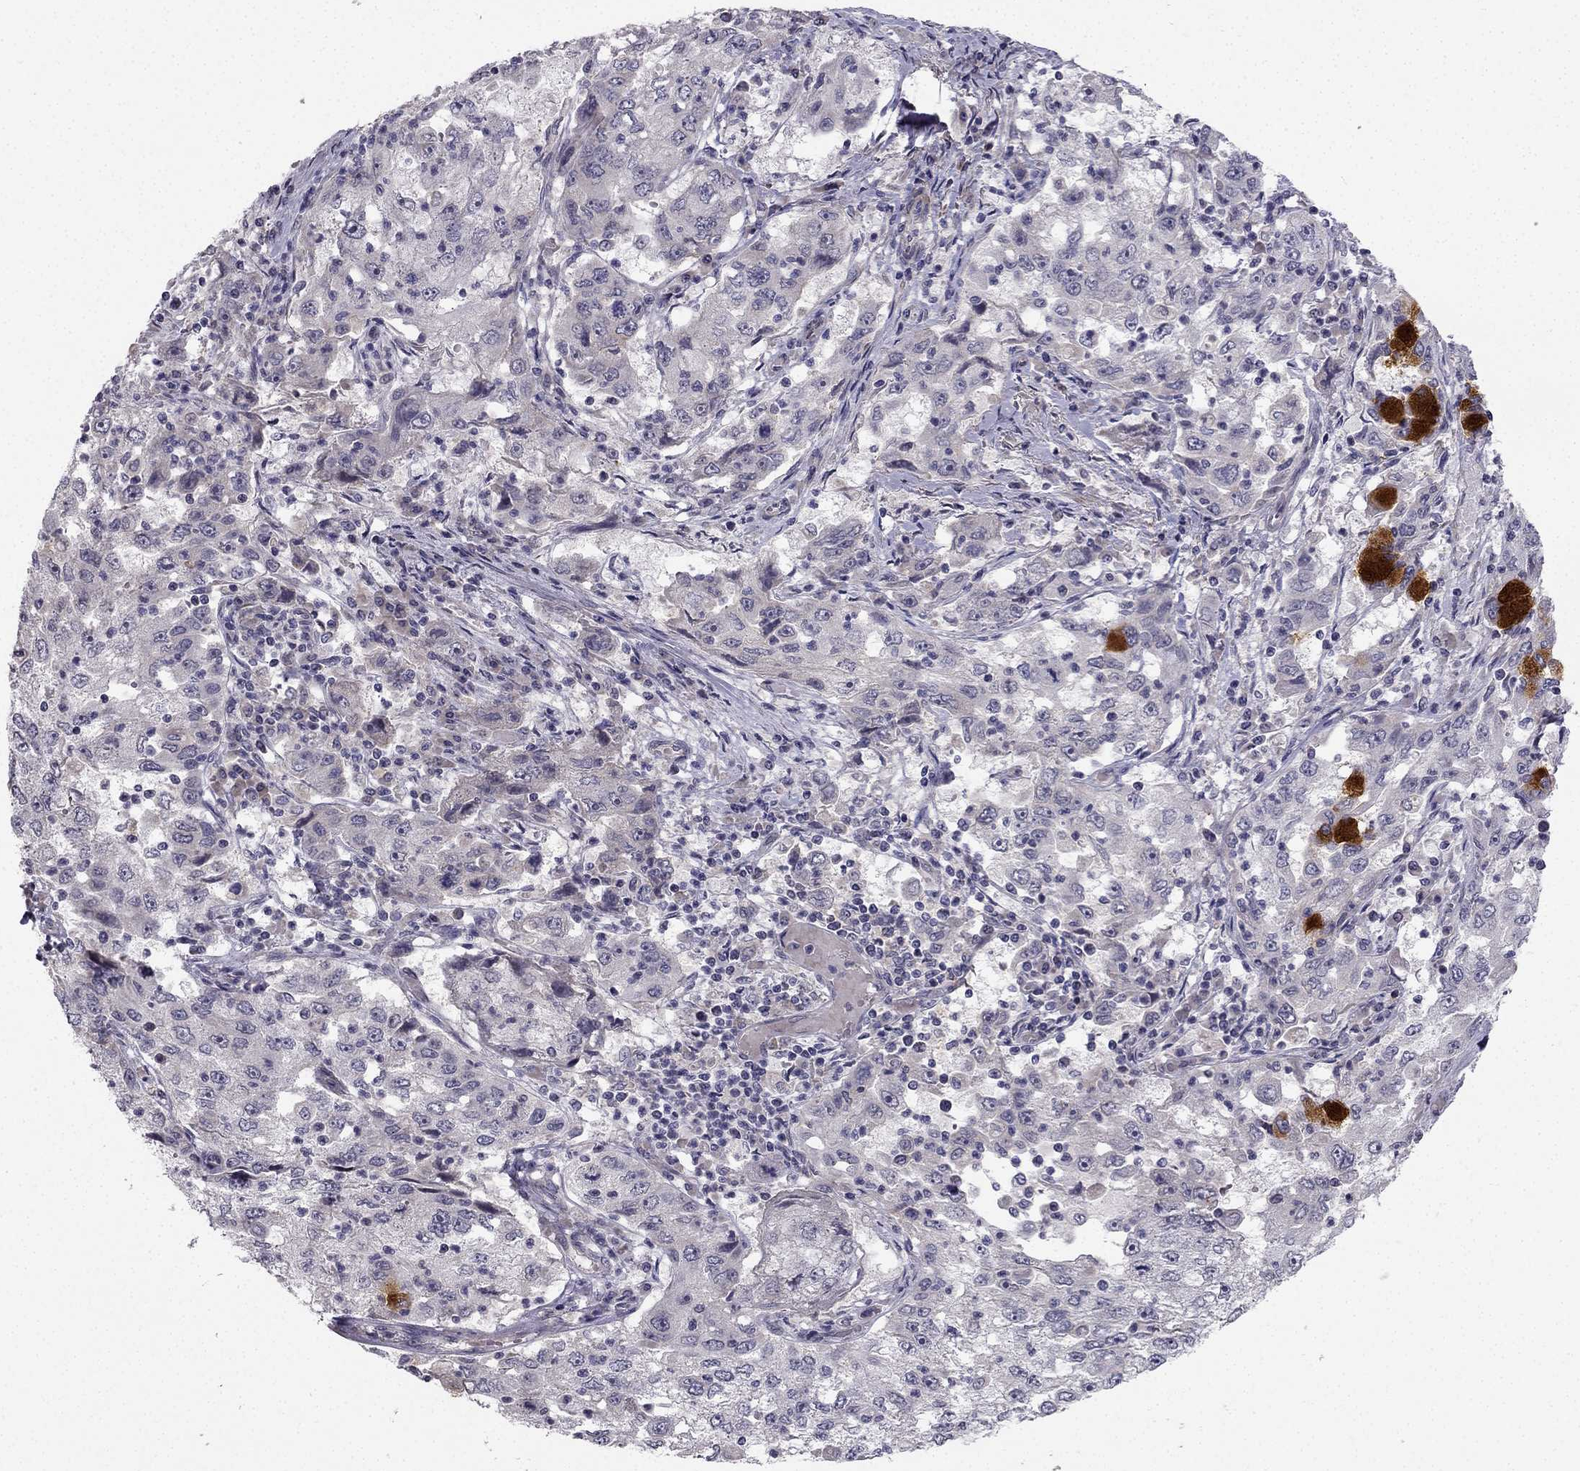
{"staining": {"intensity": "negative", "quantity": "none", "location": "none"}, "tissue": "cervical cancer", "cell_type": "Tumor cells", "image_type": "cancer", "snomed": [{"axis": "morphology", "description": "Squamous cell carcinoma, NOS"}, {"axis": "topography", "description": "Cervix"}], "caption": "This is an IHC photomicrograph of human cervical squamous cell carcinoma. There is no expression in tumor cells.", "gene": "CHST8", "patient": {"sex": "female", "age": 36}}